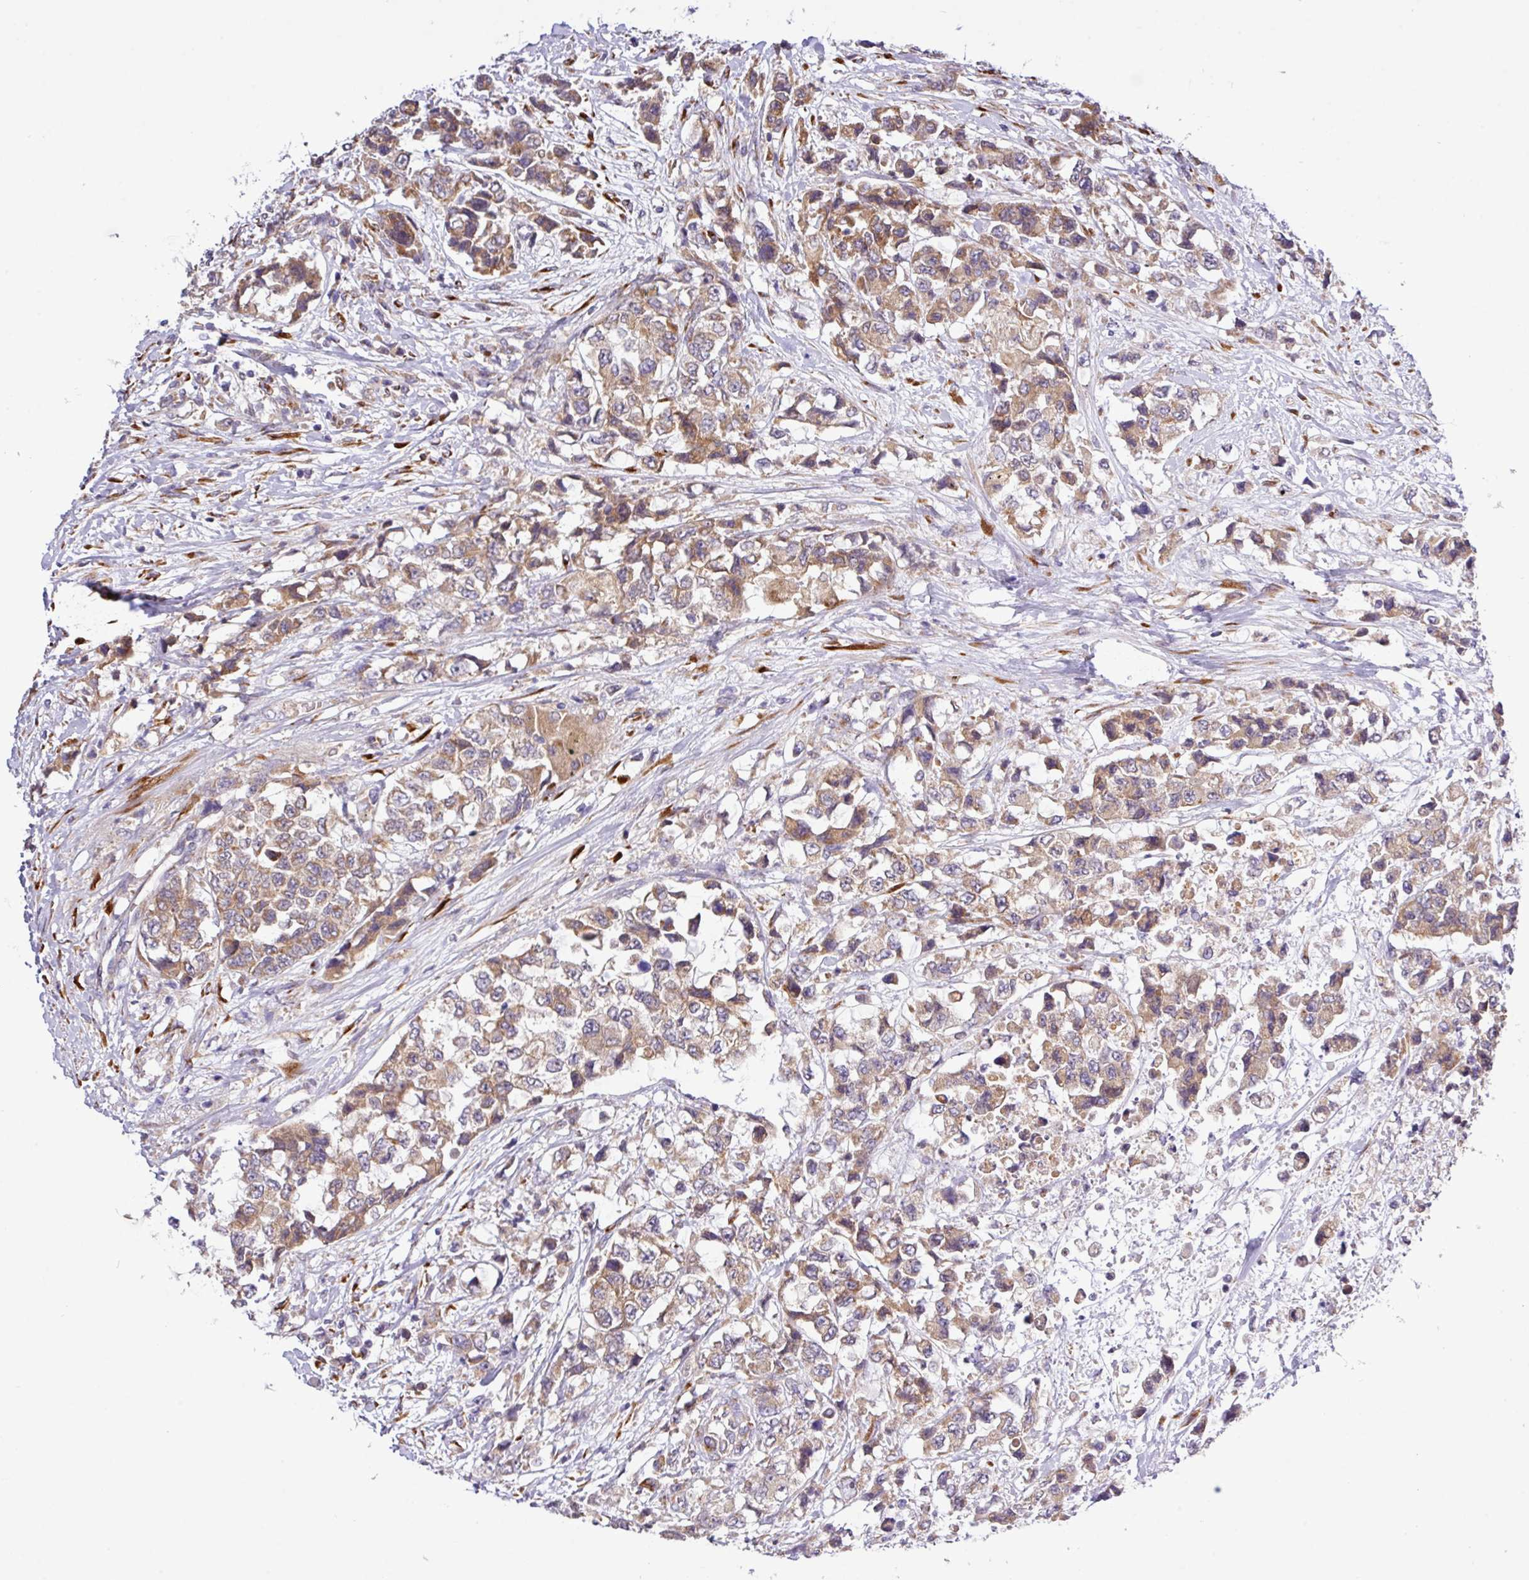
{"staining": {"intensity": "moderate", "quantity": ">75%", "location": "cytoplasmic/membranous"}, "tissue": "urothelial cancer", "cell_type": "Tumor cells", "image_type": "cancer", "snomed": [{"axis": "morphology", "description": "Urothelial carcinoma, High grade"}, {"axis": "topography", "description": "Urinary bladder"}], "caption": "About >75% of tumor cells in urothelial carcinoma (high-grade) reveal moderate cytoplasmic/membranous protein positivity as visualized by brown immunohistochemical staining.", "gene": "TM2D2", "patient": {"sex": "female", "age": 78}}